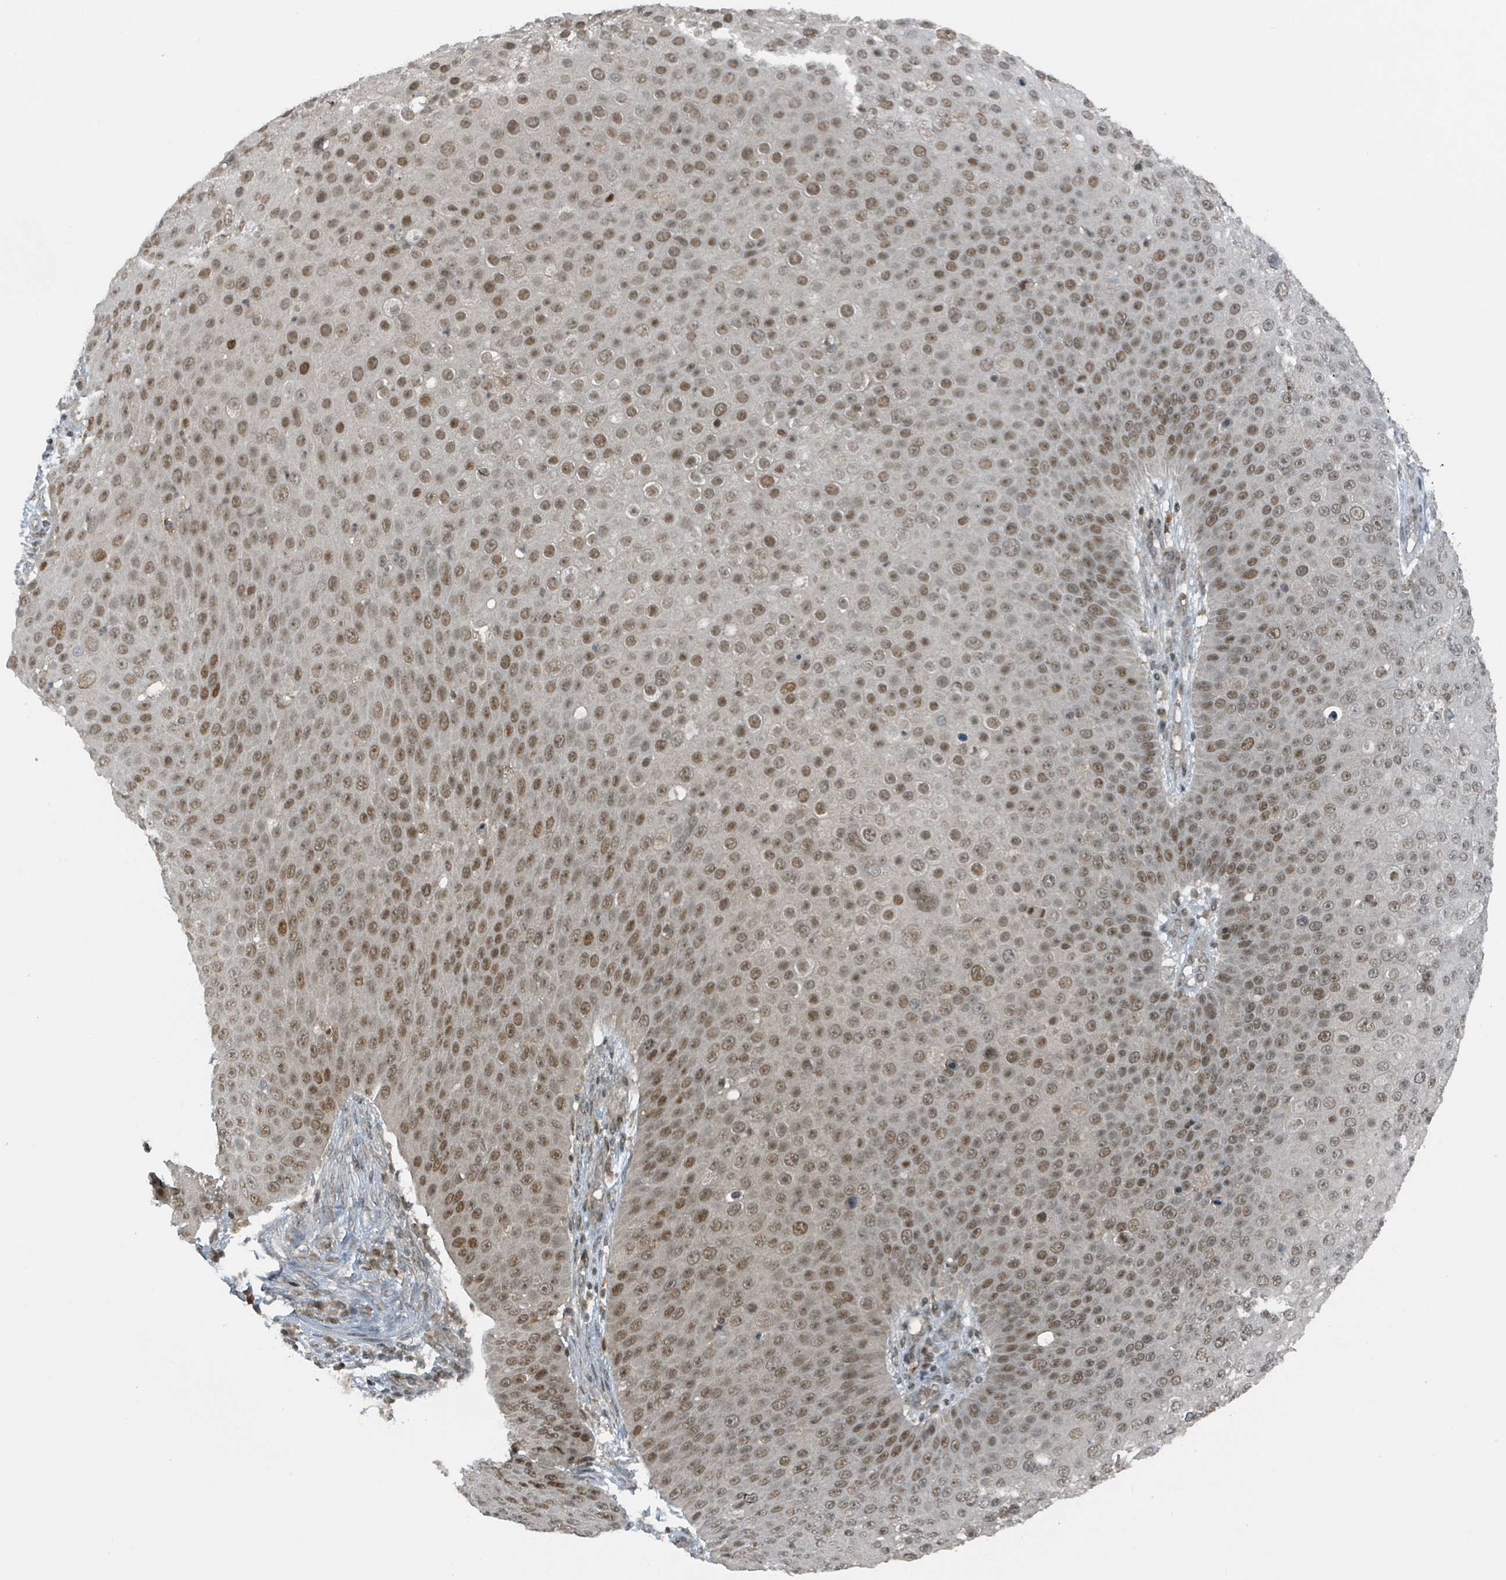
{"staining": {"intensity": "moderate", "quantity": ">75%", "location": "nuclear"}, "tissue": "skin cancer", "cell_type": "Tumor cells", "image_type": "cancer", "snomed": [{"axis": "morphology", "description": "Squamous cell carcinoma, NOS"}, {"axis": "topography", "description": "Skin"}], "caption": "Squamous cell carcinoma (skin) stained with immunohistochemistry reveals moderate nuclear positivity in about >75% of tumor cells.", "gene": "PHIP", "patient": {"sex": "male", "age": 71}}